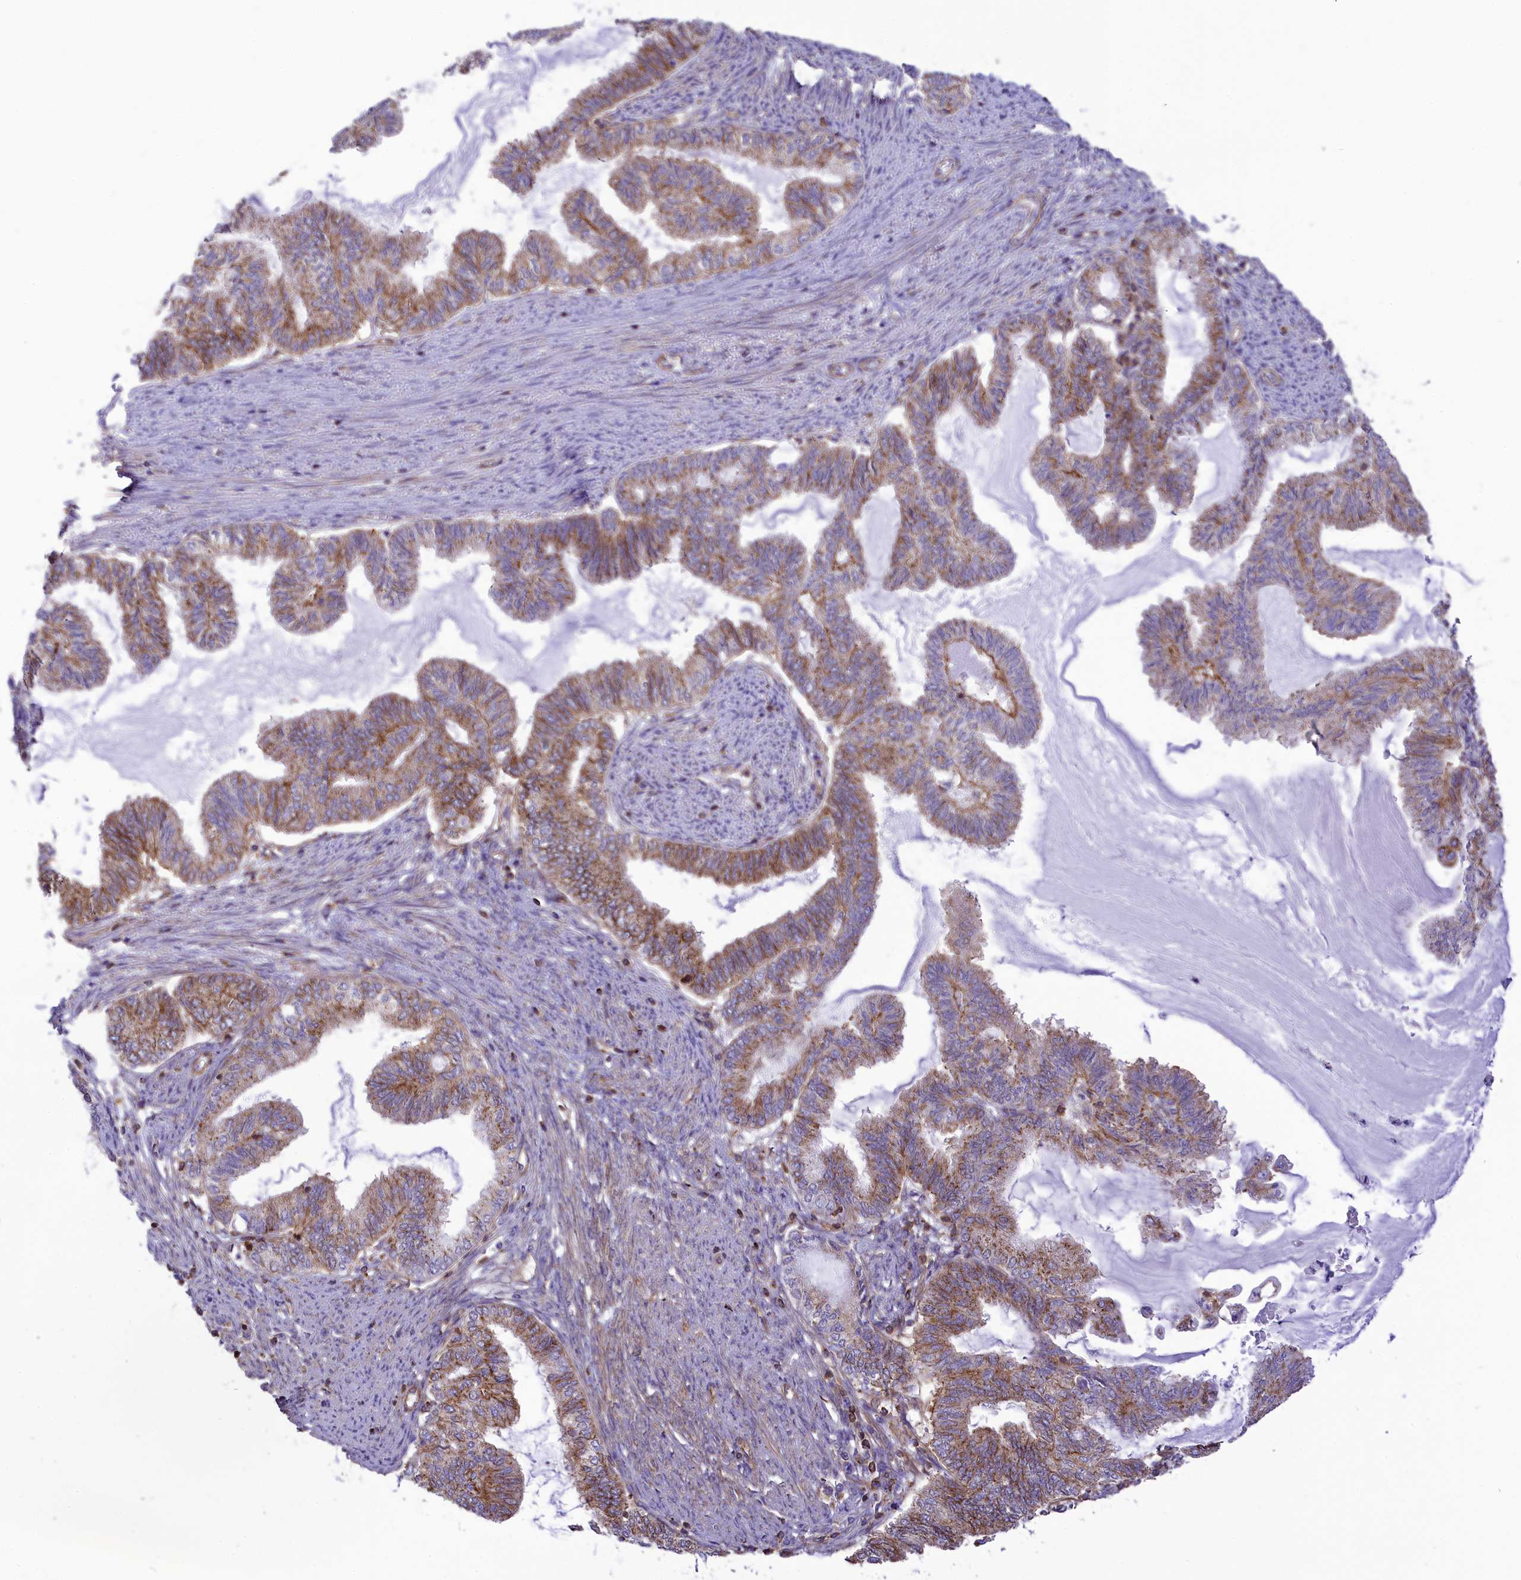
{"staining": {"intensity": "moderate", "quantity": ">75%", "location": "cytoplasmic/membranous"}, "tissue": "endometrial cancer", "cell_type": "Tumor cells", "image_type": "cancer", "snomed": [{"axis": "morphology", "description": "Adenocarcinoma, NOS"}, {"axis": "topography", "description": "Endometrium"}], "caption": "The immunohistochemical stain labels moderate cytoplasmic/membranous positivity in tumor cells of endometrial cancer tissue.", "gene": "SEPTIN9", "patient": {"sex": "female", "age": 86}}